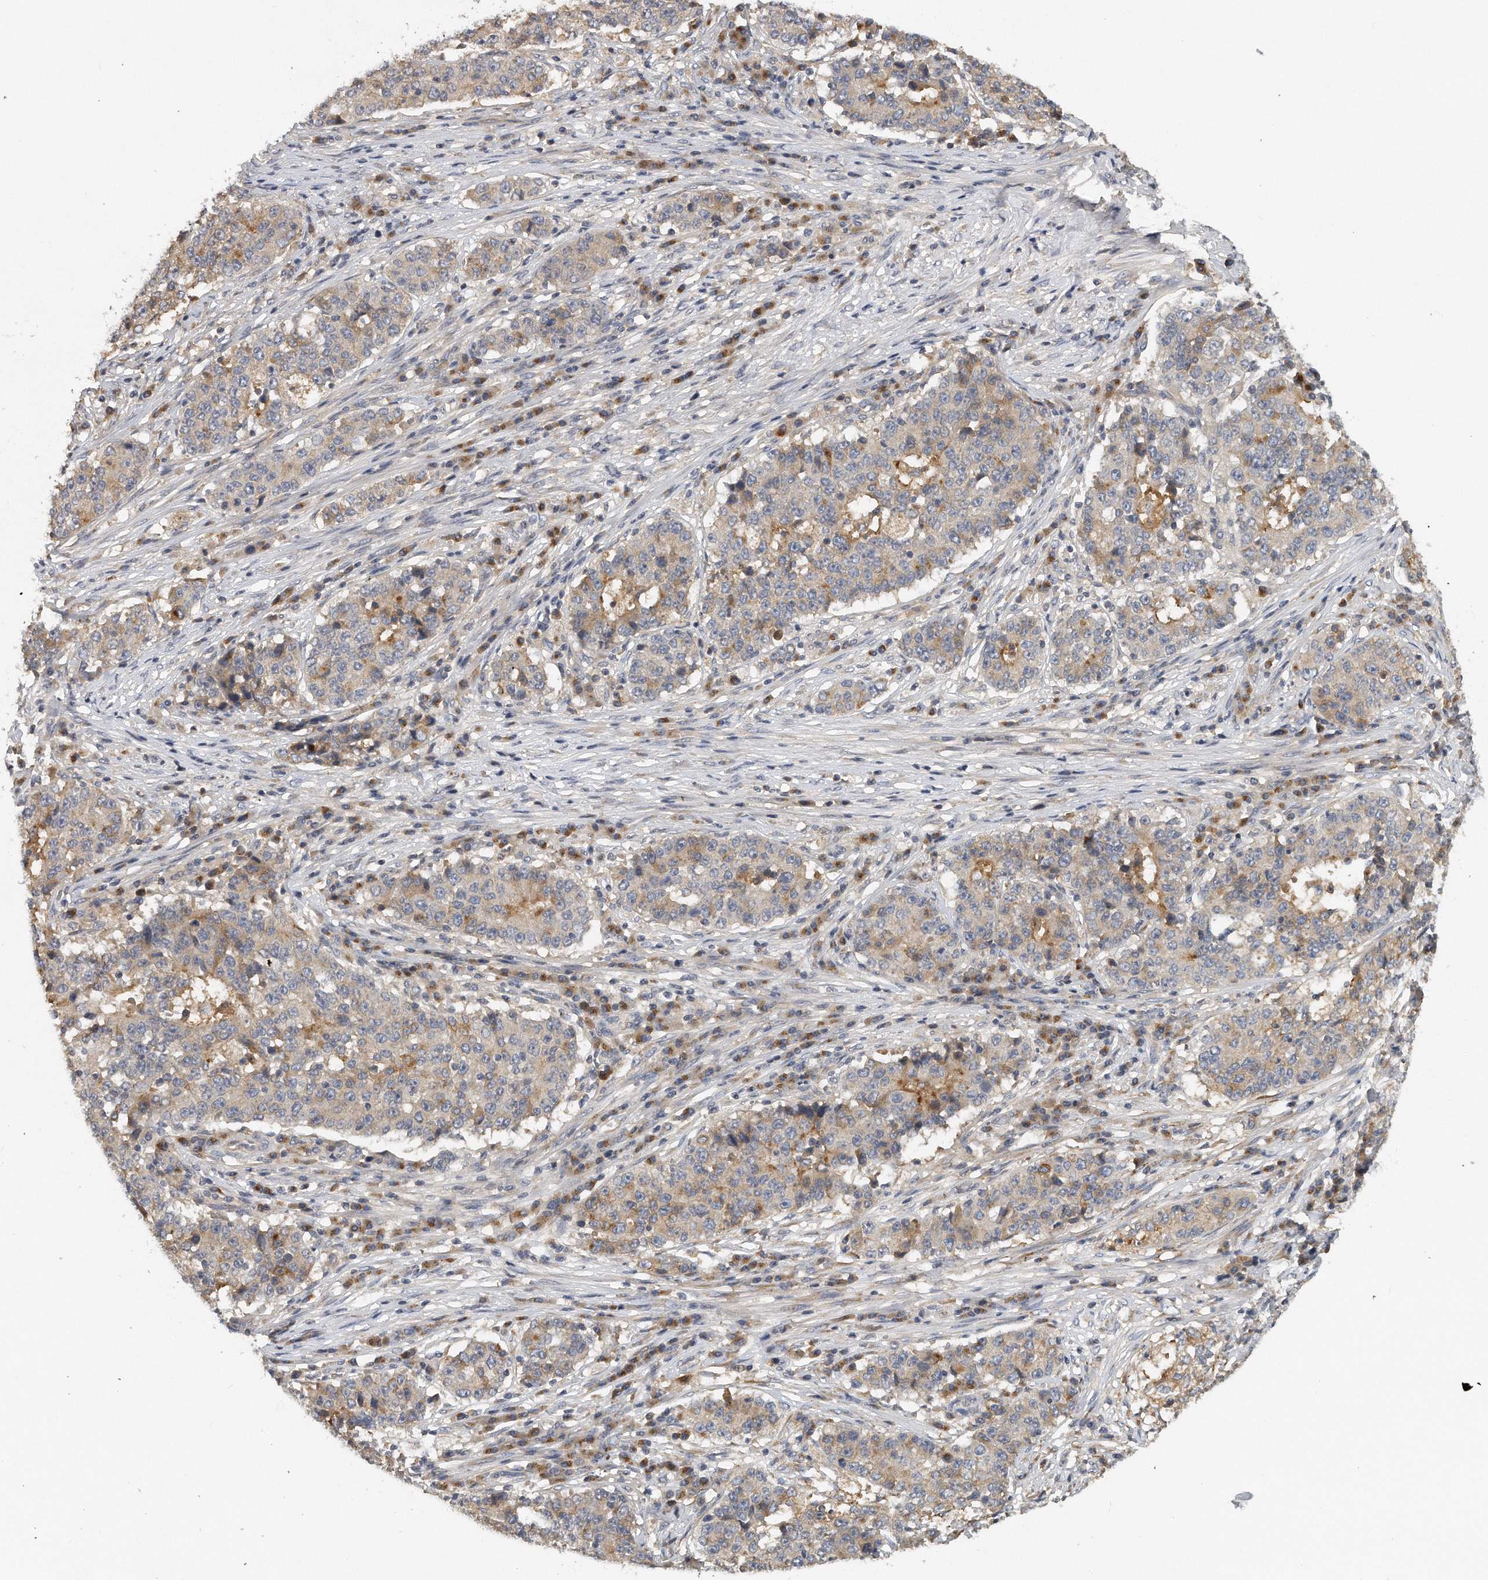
{"staining": {"intensity": "moderate", "quantity": "<25%", "location": "cytoplasmic/membranous"}, "tissue": "stomach cancer", "cell_type": "Tumor cells", "image_type": "cancer", "snomed": [{"axis": "morphology", "description": "Adenocarcinoma, NOS"}, {"axis": "topography", "description": "Stomach"}], "caption": "Immunohistochemical staining of human adenocarcinoma (stomach) shows low levels of moderate cytoplasmic/membranous protein expression in approximately <25% of tumor cells.", "gene": "TRAPPC14", "patient": {"sex": "male", "age": 59}}